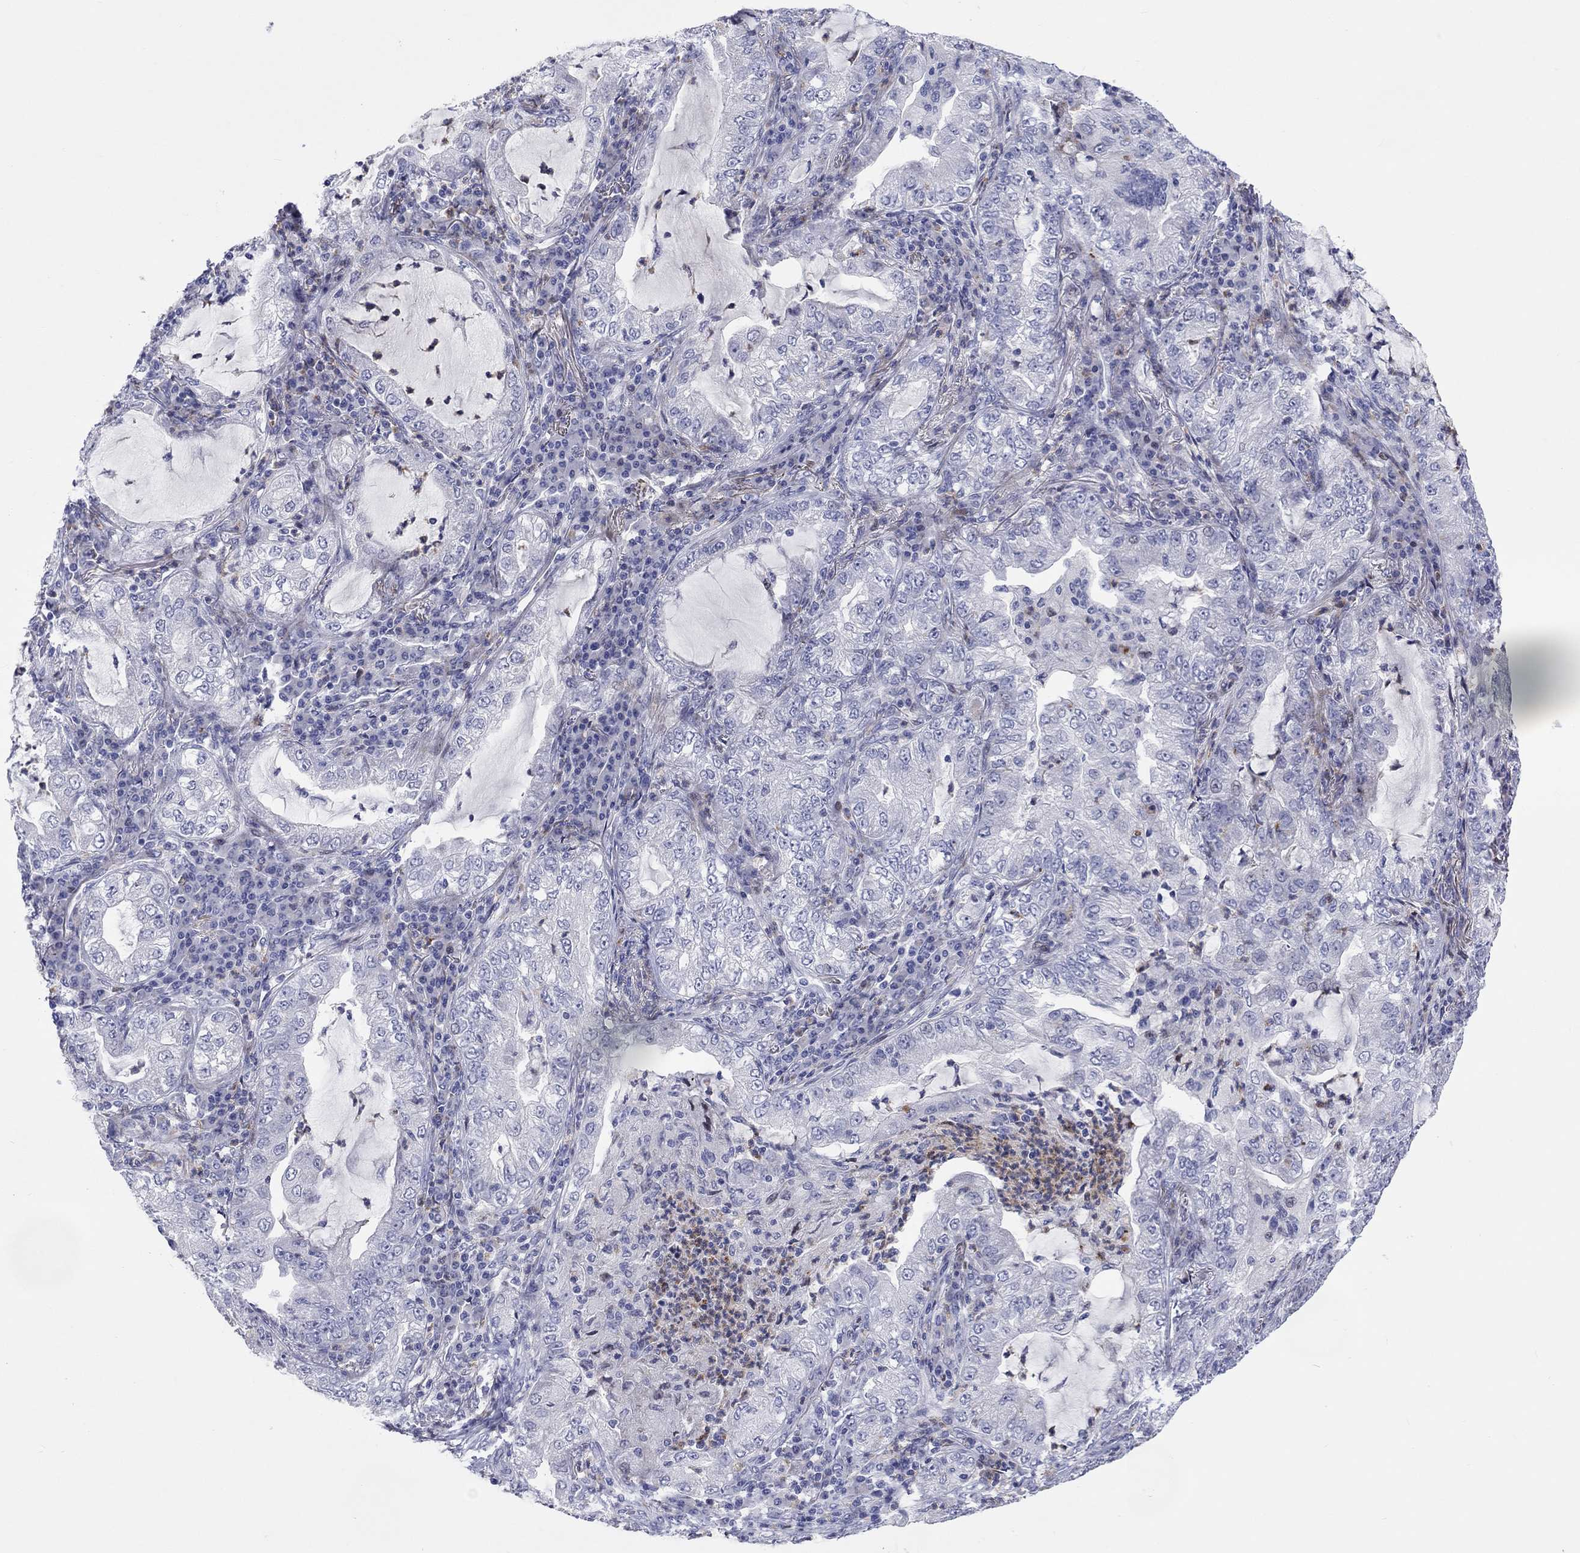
{"staining": {"intensity": "negative", "quantity": "none", "location": "none"}, "tissue": "lung cancer", "cell_type": "Tumor cells", "image_type": "cancer", "snomed": [{"axis": "morphology", "description": "Adenocarcinoma, NOS"}, {"axis": "topography", "description": "Lung"}], "caption": "The histopathology image reveals no significant positivity in tumor cells of lung adenocarcinoma.", "gene": "ARHGAP36", "patient": {"sex": "female", "age": 73}}